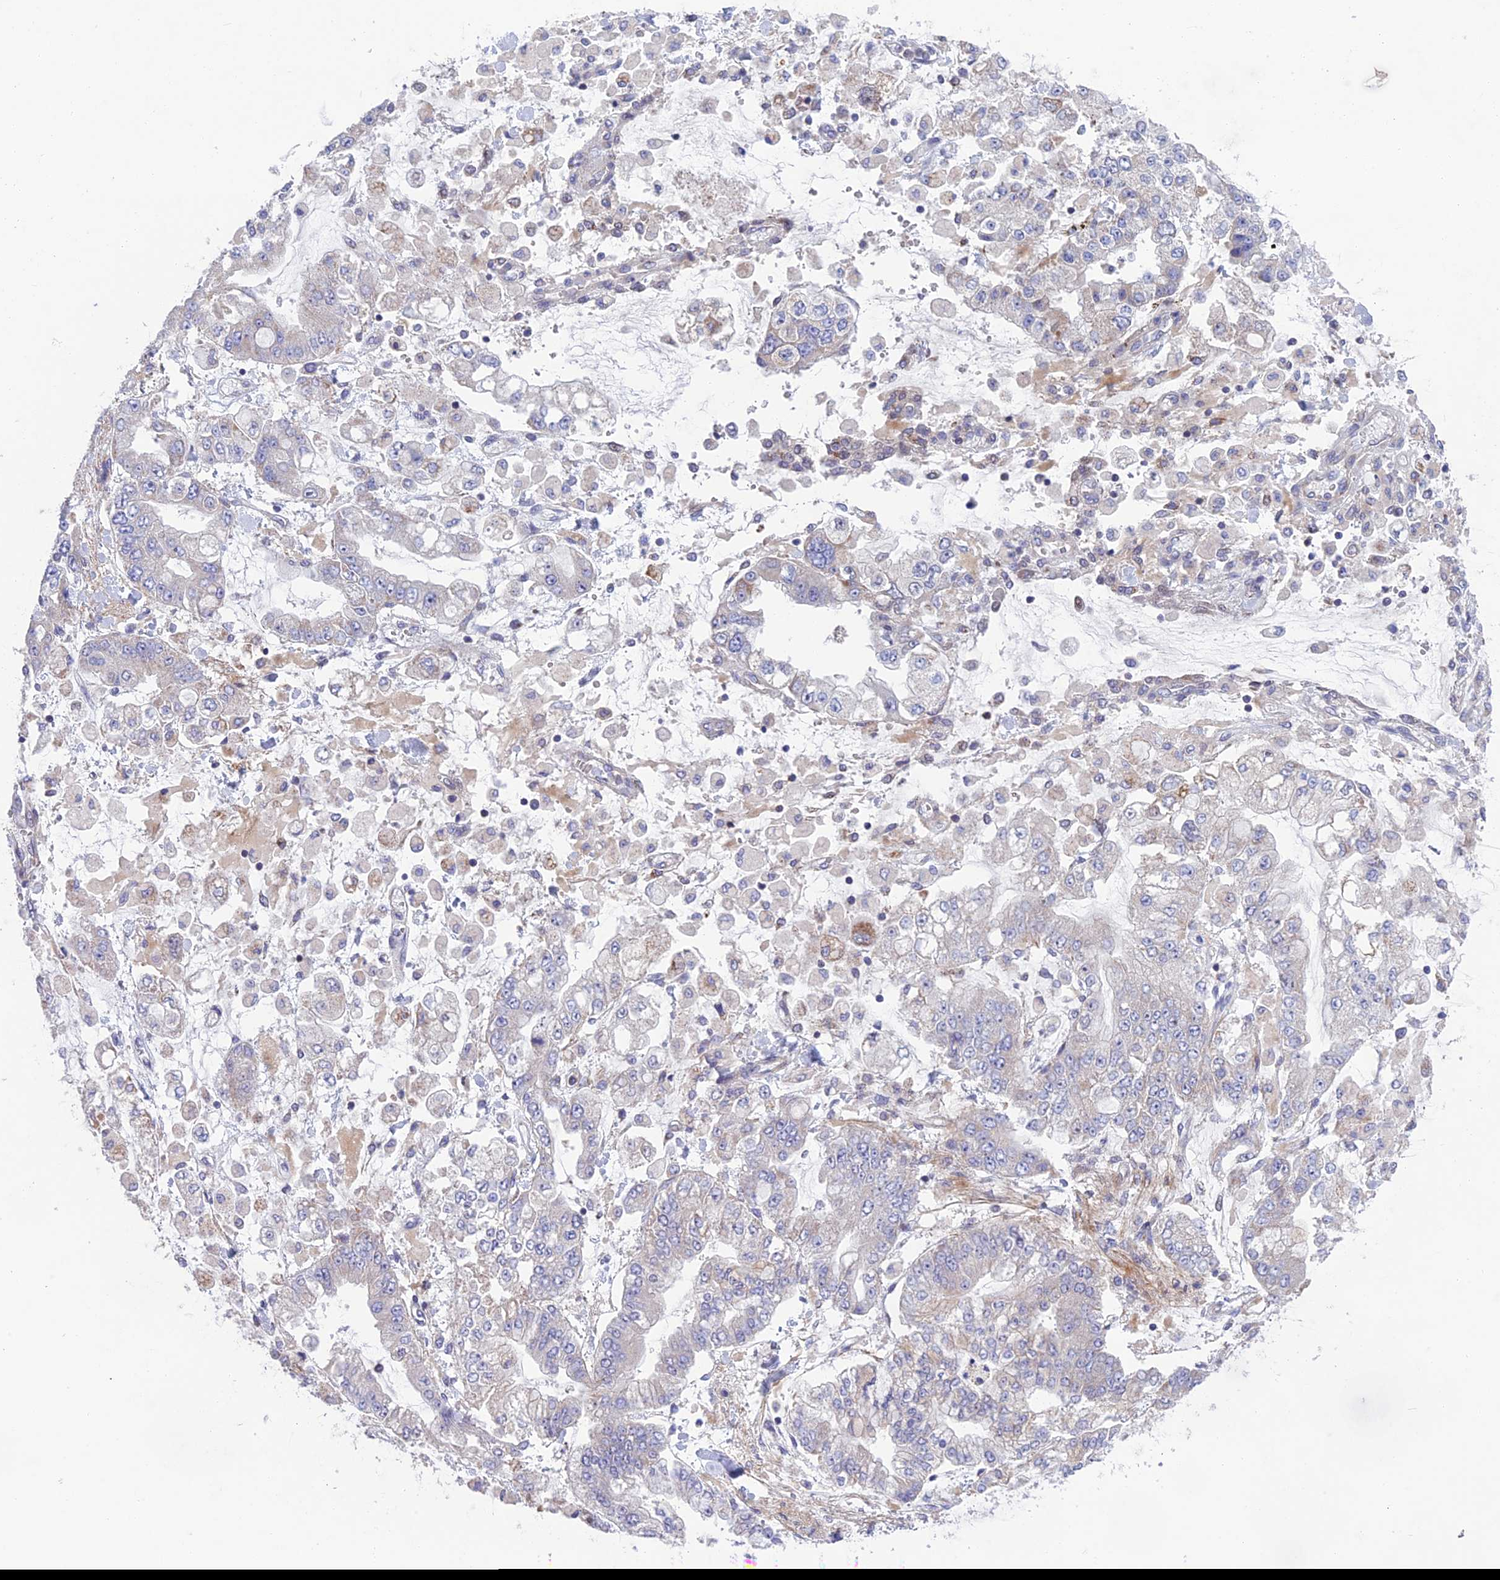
{"staining": {"intensity": "negative", "quantity": "none", "location": "none"}, "tissue": "stomach cancer", "cell_type": "Tumor cells", "image_type": "cancer", "snomed": [{"axis": "morphology", "description": "Normal tissue, NOS"}, {"axis": "morphology", "description": "Adenocarcinoma, NOS"}, {"axis": "topography", "description": "Stomach, upper"}, {"axis": "topography", "description": "Stomach"}], "caption": "High power microscopy photomicrograph of an IHC micrograph of stomach cancer (adenocarcinoma), revealing no significant staining in tumor cells.", "gene": "CS", "patient": {"sex": "male", "age": 76}}